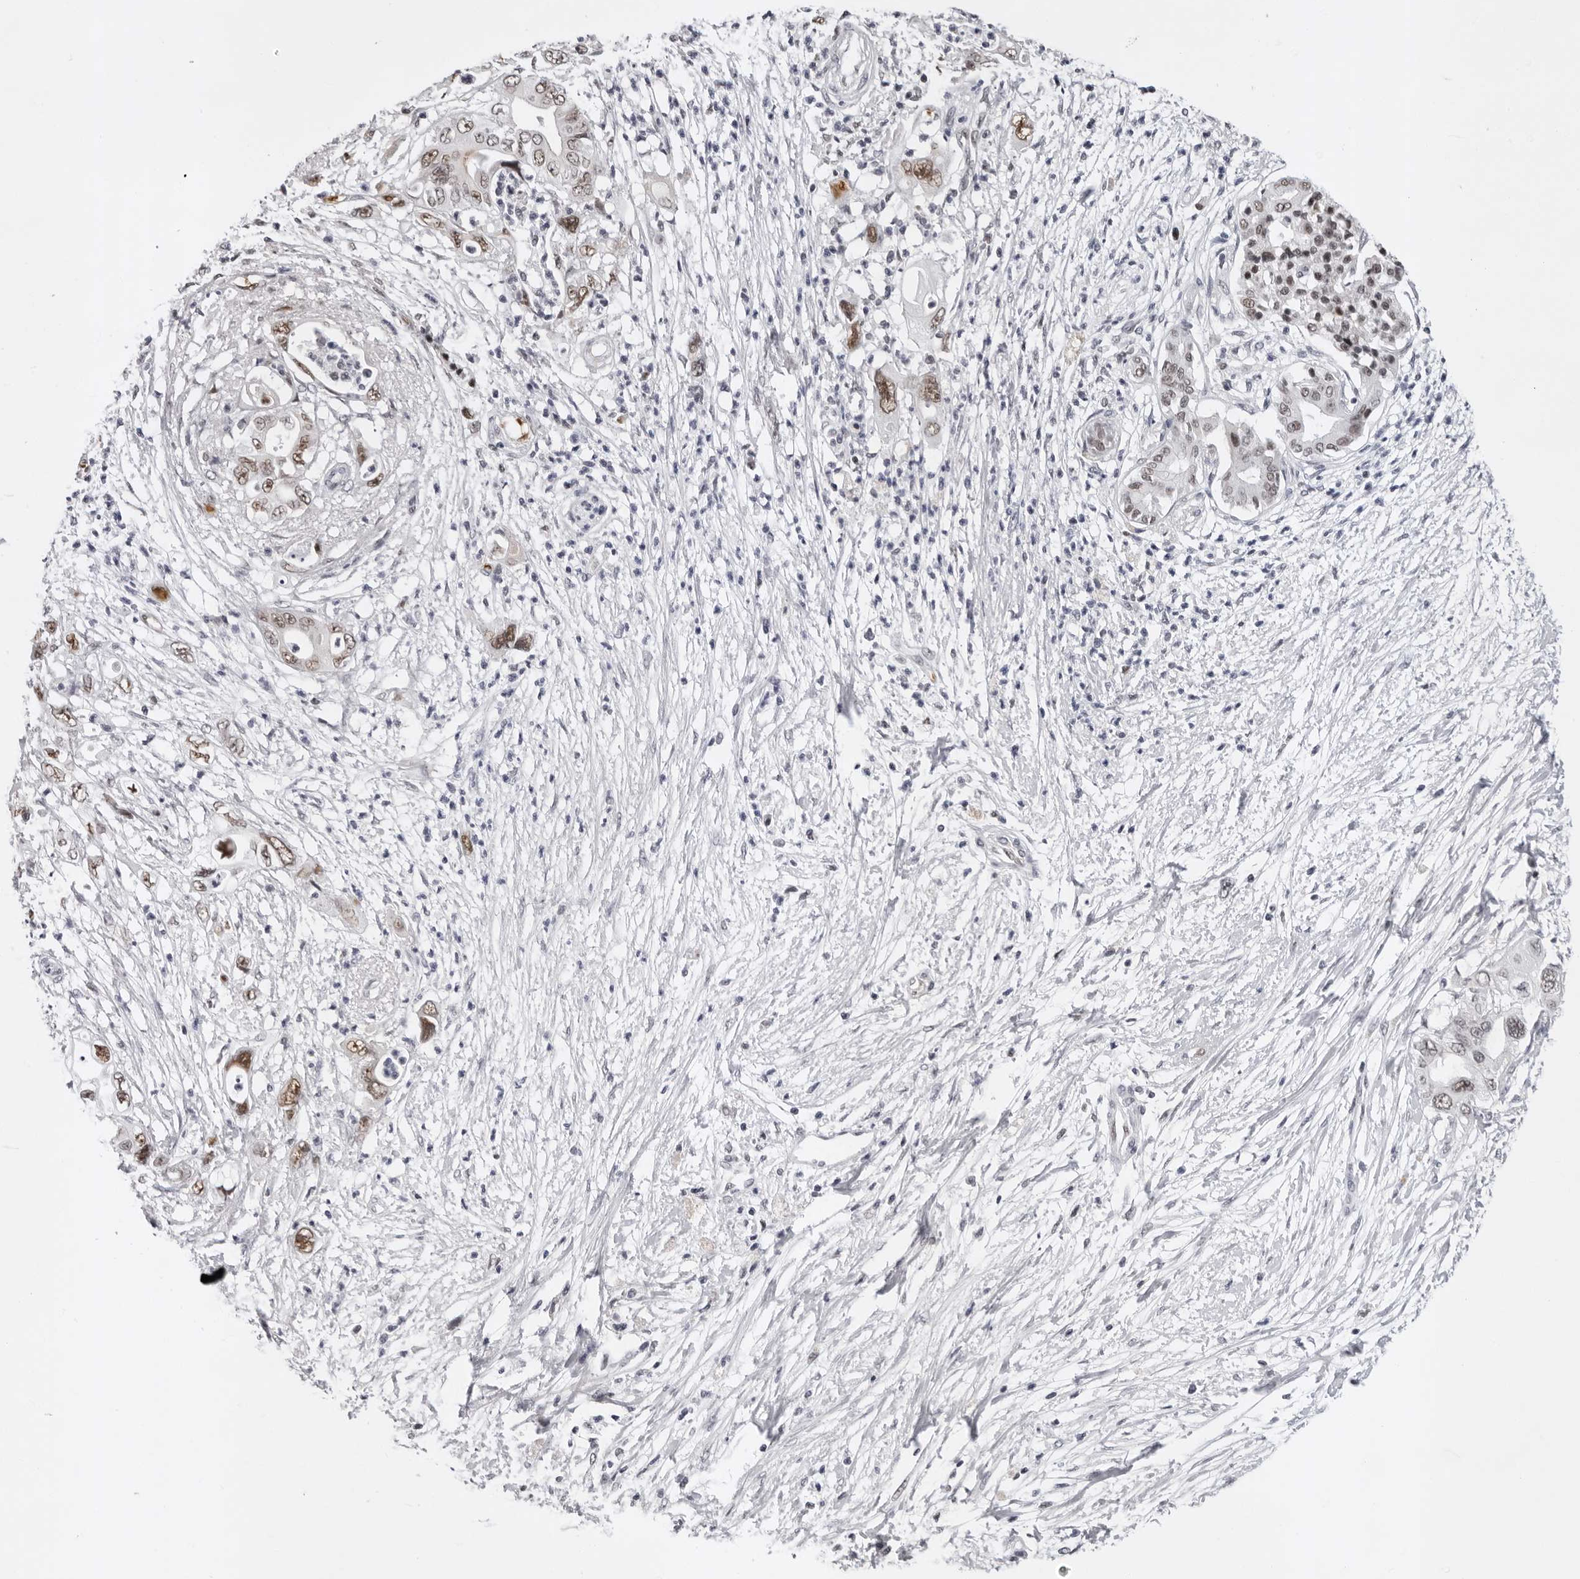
{"staining": {"intensity": "moderate", "quantity": ">75%", "location": "nuclear"}, "tissue": "pancreatic cancer", "cell_type": "Tumor cells", "image_type": "cancer", "snomed": [{"axis": "morphology", "description": "Adenocarcinoma, NOS"}, {"axis": "topography", "description": "Pancreas"}], "caption": "Protein expression analysis of human pancreatic cancer reveals moderate nuclear staining in about >75% of tumor cells. (Brightfield microscopy of DAB IHC at high magnification).", "gene": "USP1", "patient": {"sex": "male", "age": 66}}